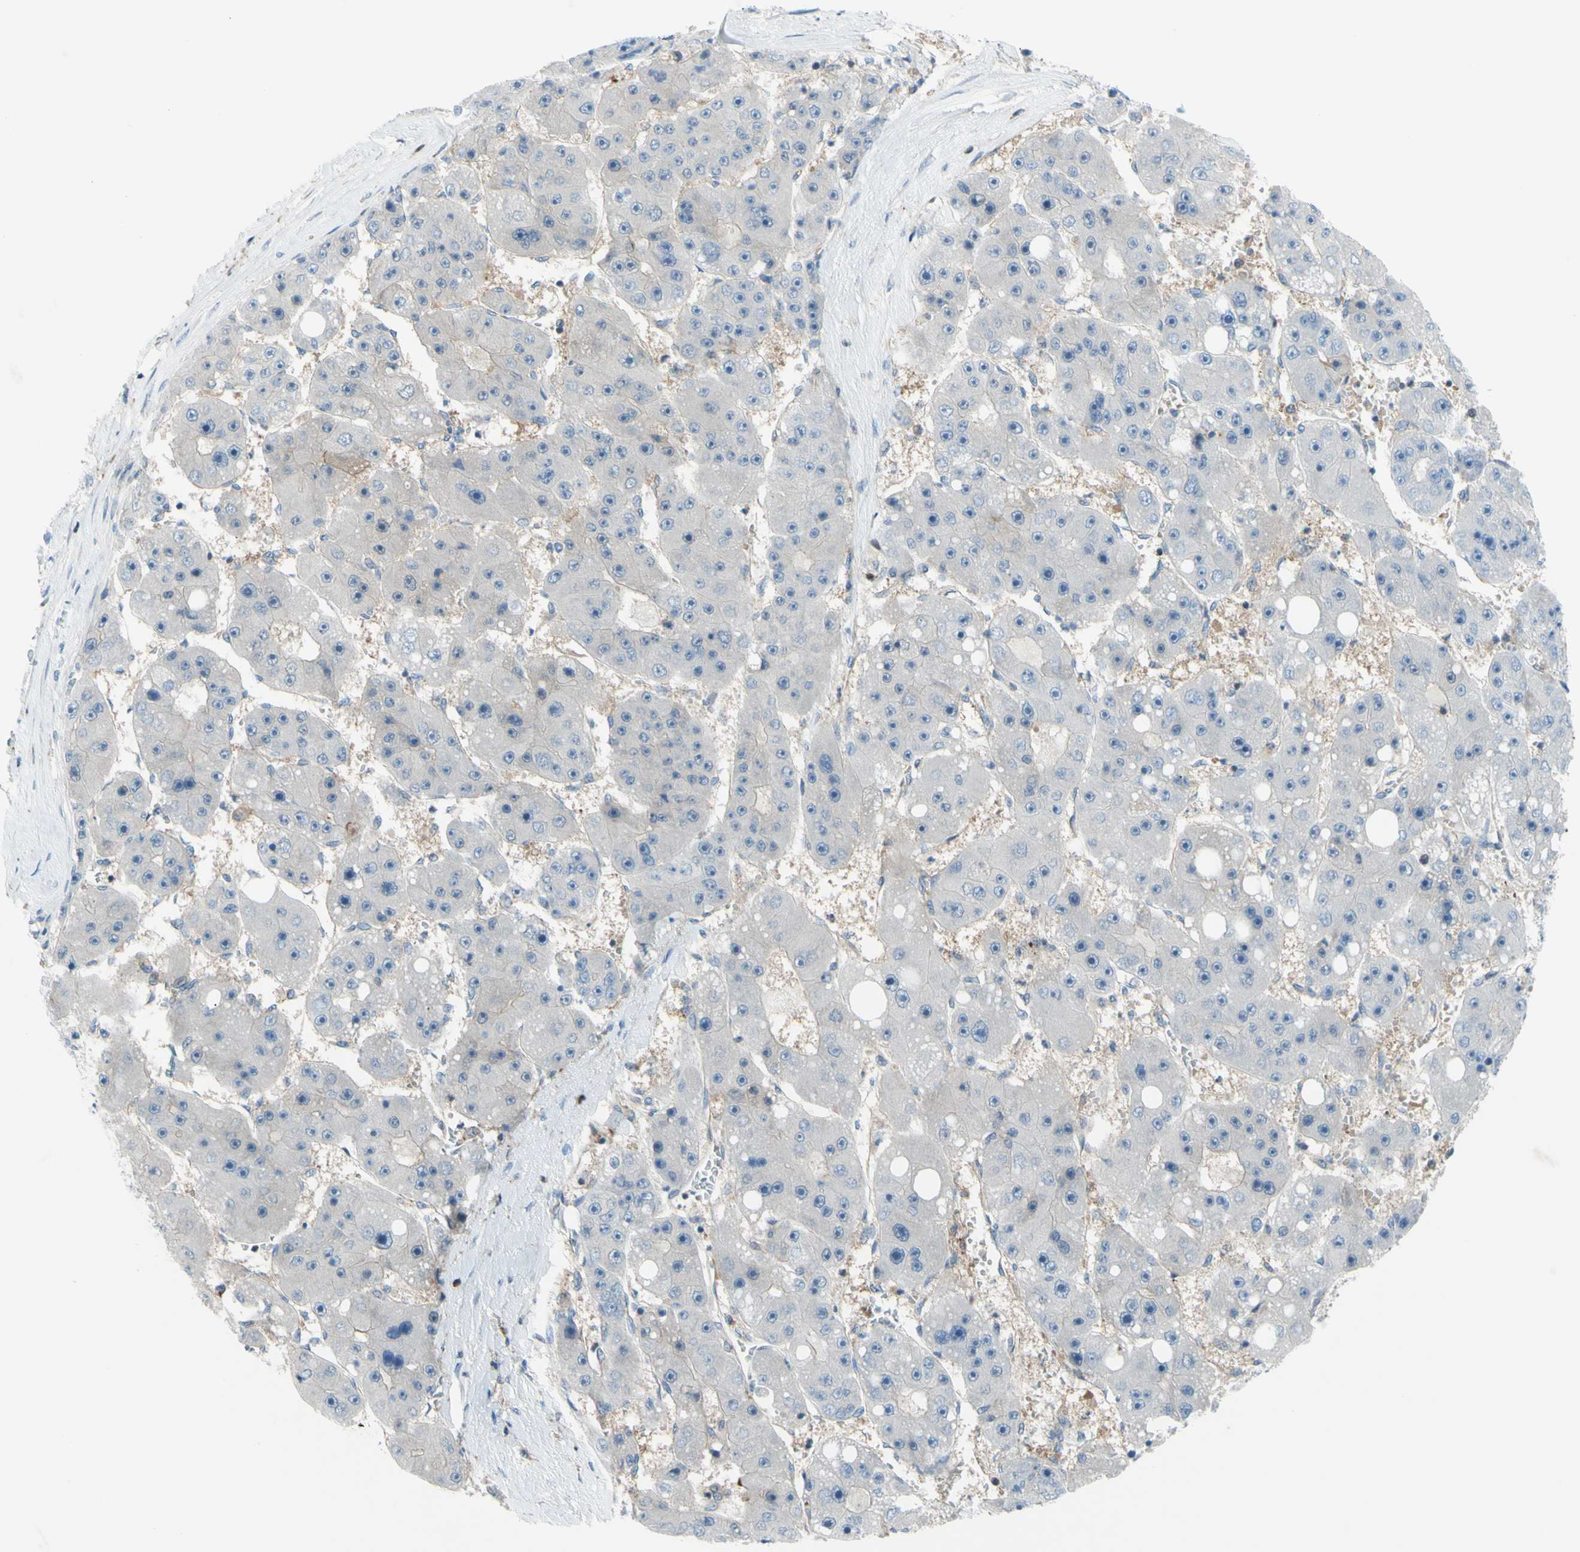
{"staining": {"intensity": "negative", "quantity": "none", "location": "none"}, "tissue": "liver cancer", "cell_type": "Tumor cells", "image_type": "cancer", "snomed": [{"axis": "morphology", "description": "Carcinoma, Hepatocellular, NOS"}, {"axis": "topography", "description": "Liver"}], "caption": "Tumor cells are negative for protein expression in human hepatocellular carcinoma (liver). (IHC, brightfield microscopy, high magnification).", "gene": "PAK2", "patient": {"sex": "female", "age": 61}}